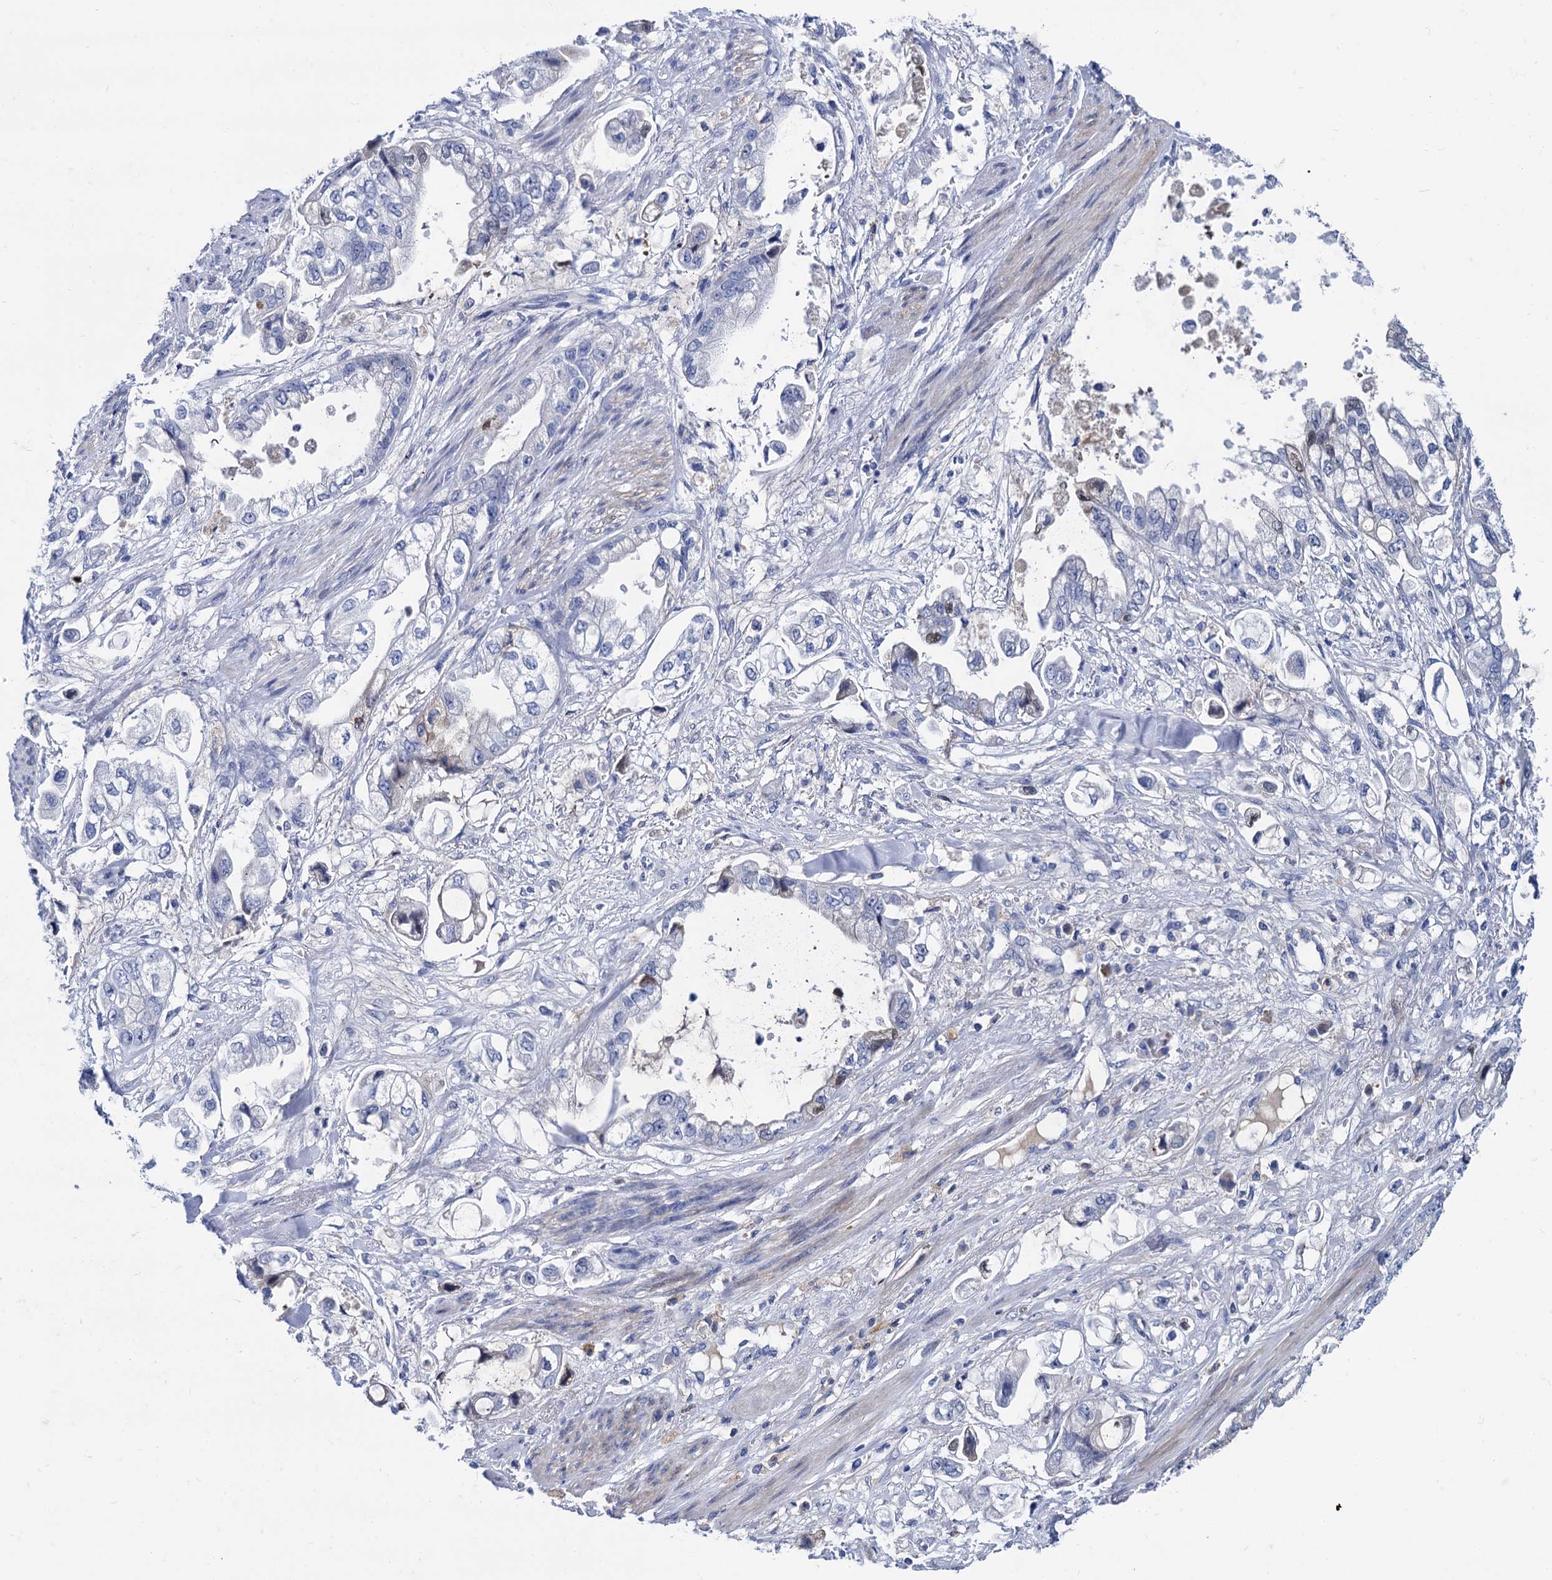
{"staining": {"intensity": "negative", "quantity": "none", "location": "none"}, "tissue": "stomach cancer", "cell_type": "Tumor cells", "image_type": "cancer", "snomed": [{"axis": "morphology", "description": "Adenocarcinoma, NOS"}, {"axis": "topography", "description": "Stomach"}], "caption": "This histopathology image is of stomach cancer (adenocarcinoma) stained with immunohistochemistry (IHC) to label a protein in brown with the nuclei are counter-stained blue. There is no positivity in tumor cells.", "gene": "TMEM72", "patient": {"sex": "male", "age": 62}}